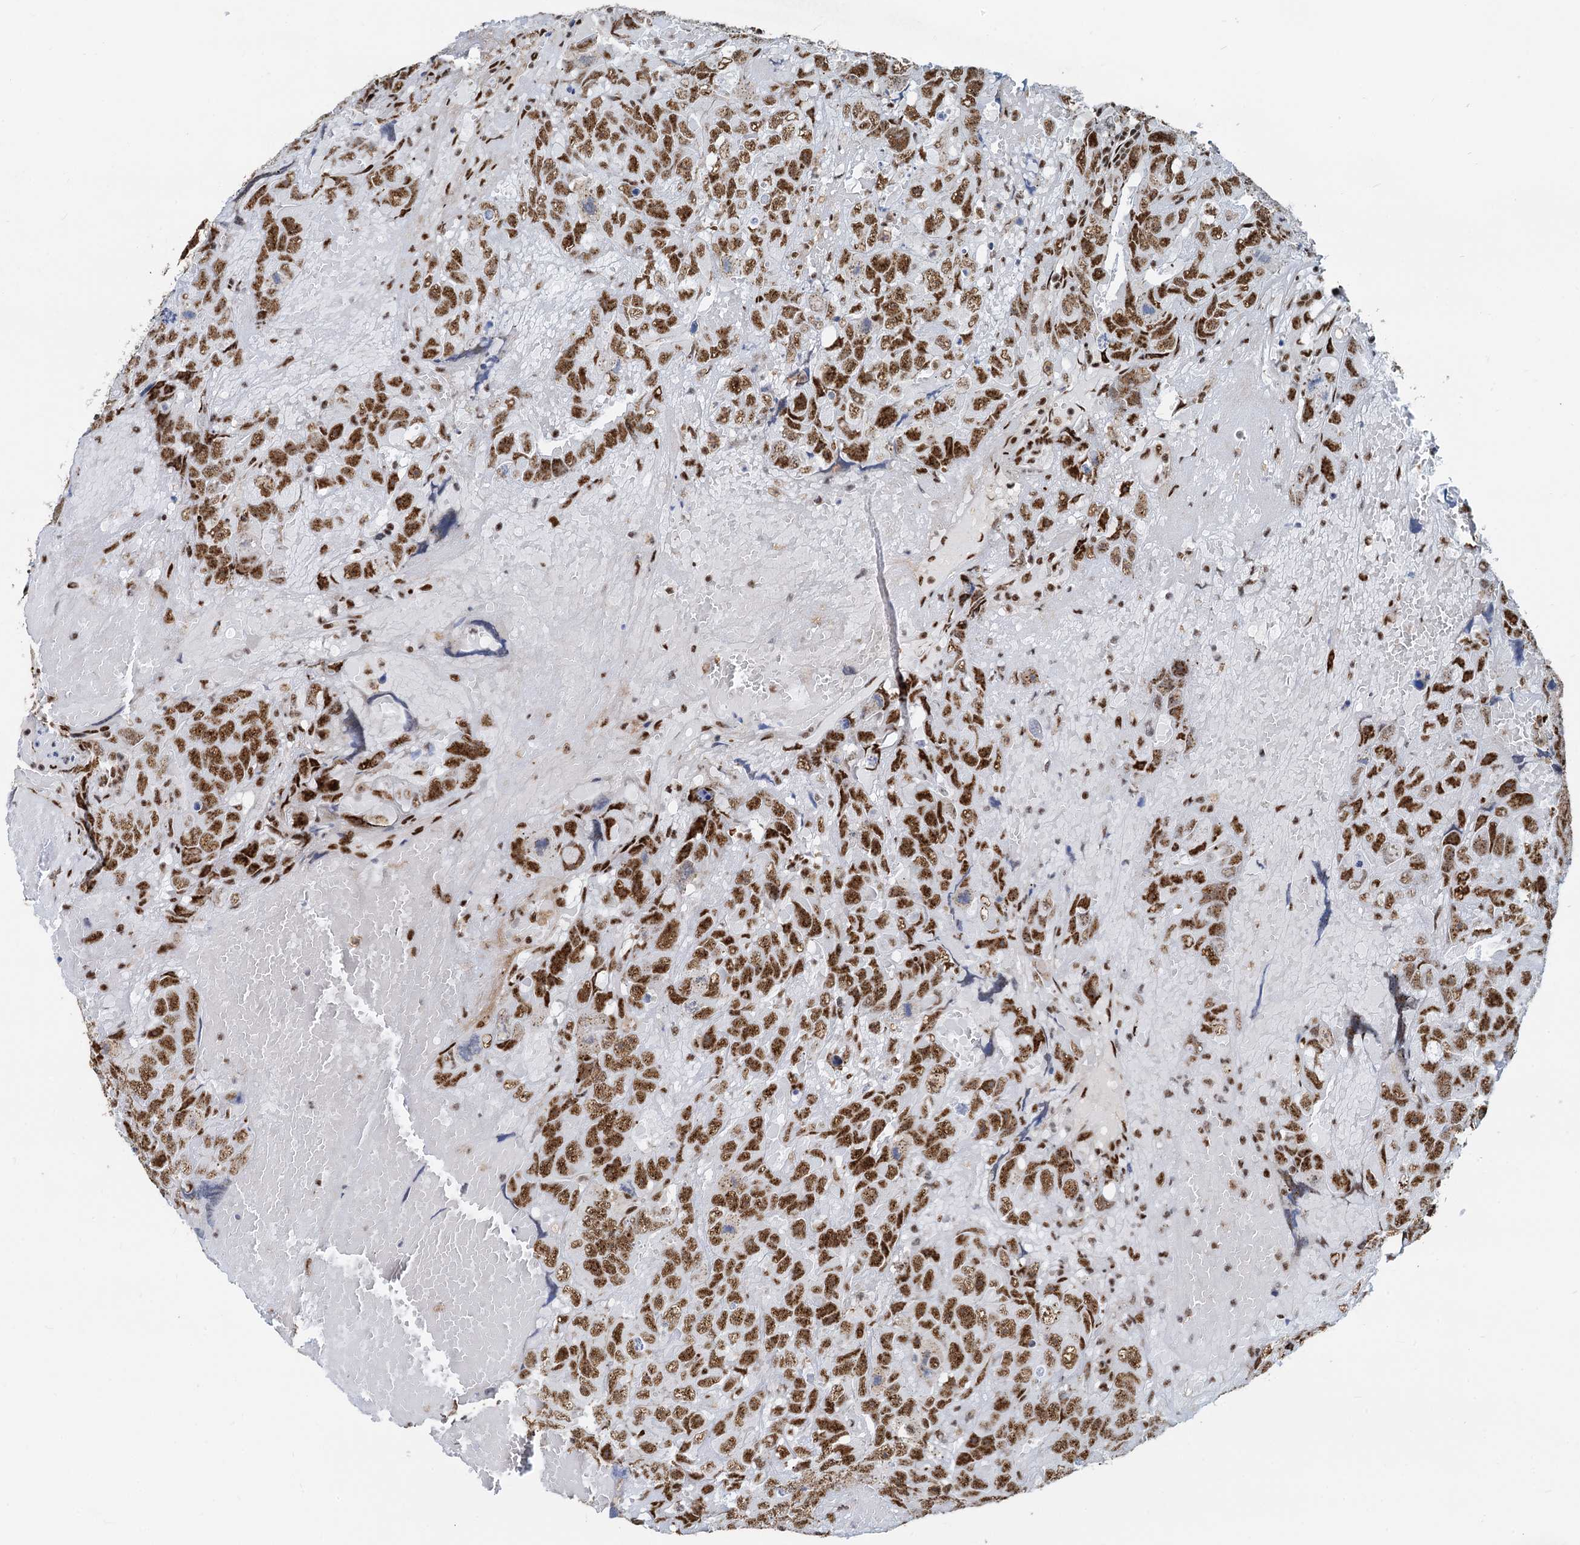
{"staining": {"intensity": "strong", "quantity": ">75%", "location": "nuclear"}, "tissue": "testis cancer", "cell_type": "Tumor cells", "image_type": "cancer", "snomed": [{"axis": "morphology", "description": "Carcinoma, Embryonal, NOS"}, {"axis": "topography", "description": "Testis"}], "caption": "Protein analysis of testis embryonal carcinoma tissue exhibits strong nuclear expression in approximately >75% of tumor cells. (DAB (3,3'-diaminobenzidine) = brown stain, brightfield microscopy at high magnification).", "gene": "RBM26", "patient": {"sex": "male", "age": 45}}